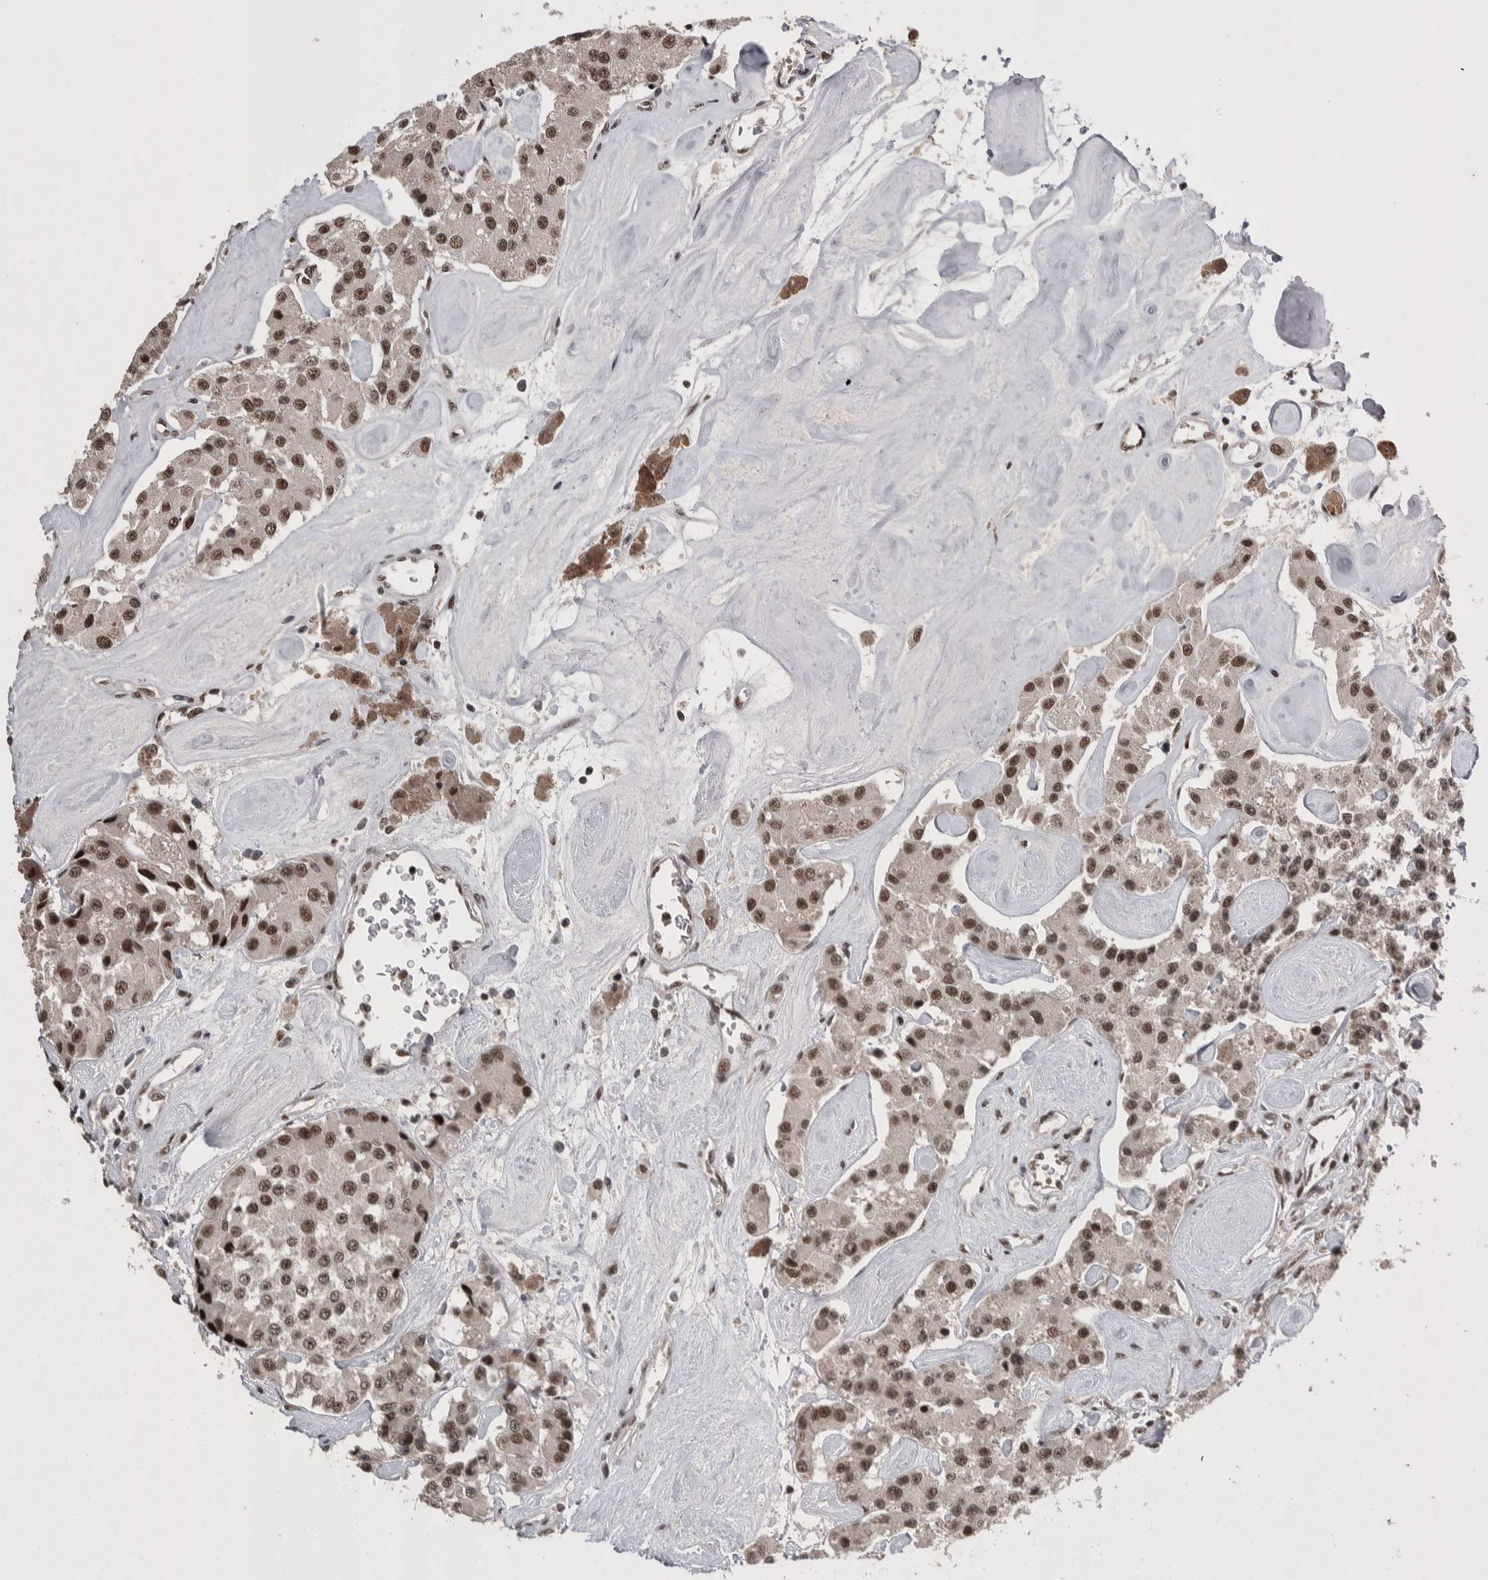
{"staining": {"intensity": "strong", "quantity": ">75%", "location": "nuclear"}, "tissue": "carcinoid", "cell_type": "Tumor cells", "image_type": "cancer", "snomed": [{"axis": "morphology", "description": "Carcinoid, malignant, NOS"}, {"axis": "topography", "description": "Pancreas"}], "caption": "This micrograph demonstrates IHC staining of carcinoid, with high strong nuclear positivity in approximately >75% of tumor cells.", "gene": "DMTF1", "patient": {"sex": "male", "age": 41}}